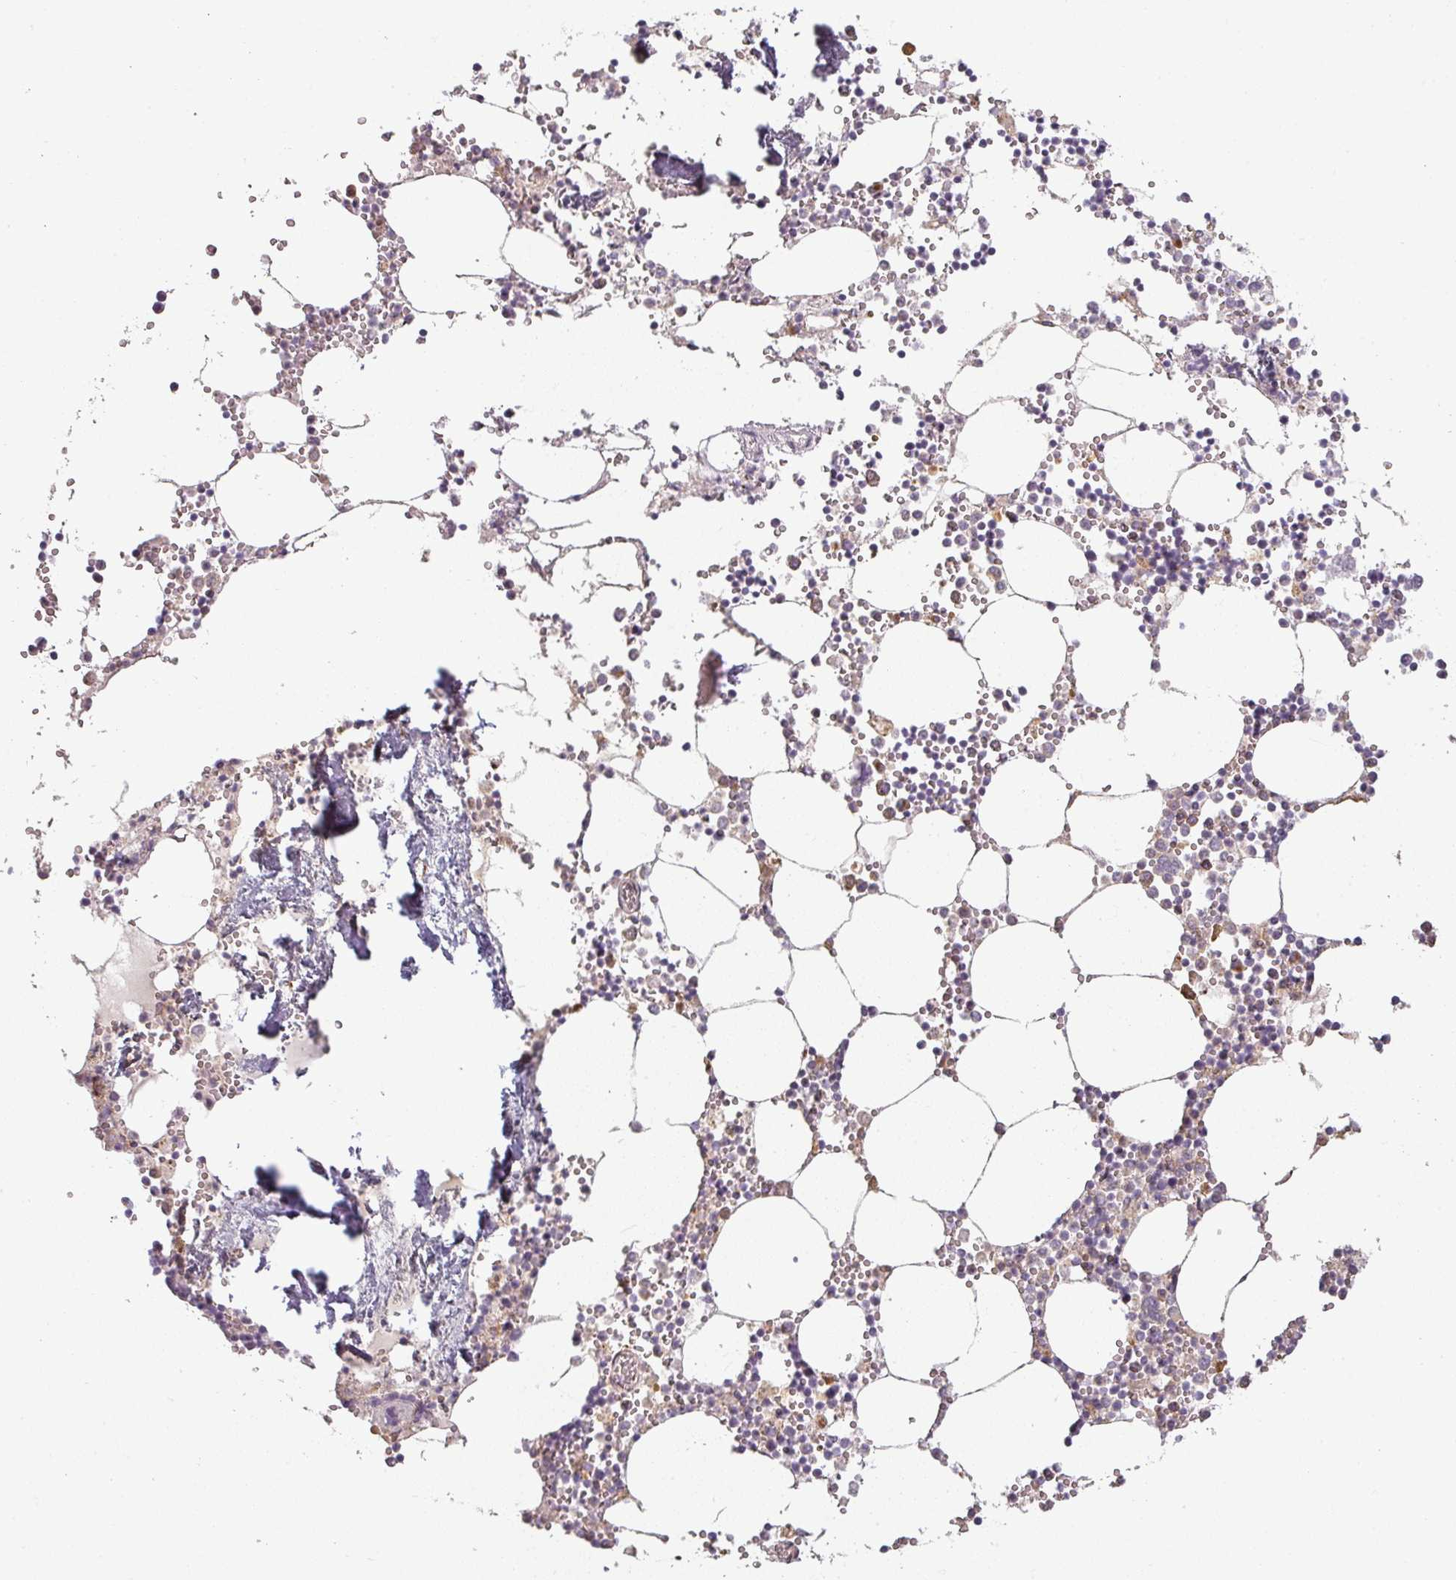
{"staining": {"intensity": "moderate", "quantity": "<25%", "location": "cytoplasmic/membranous"}, "tissue": "bone marrow", "cell_type": "Hematopoietic cells", "image_type": "normal", "snomed": [{"axis": "morphology", "description": "Normal tissue, NOS"}, {"axis": "topography", "description": "Bone marrow"}], "caption": "Immunohistochemical staining of normal bone marrow displays <25% levels of moderate cytoplasmic/membranous protein expression in about <25% of hematopoietic cells. The protein is shown in brown color, while the nuclei are stained blue.", "gene": "CCDC144A", "patient": {"sex": "male", "age": 54}}